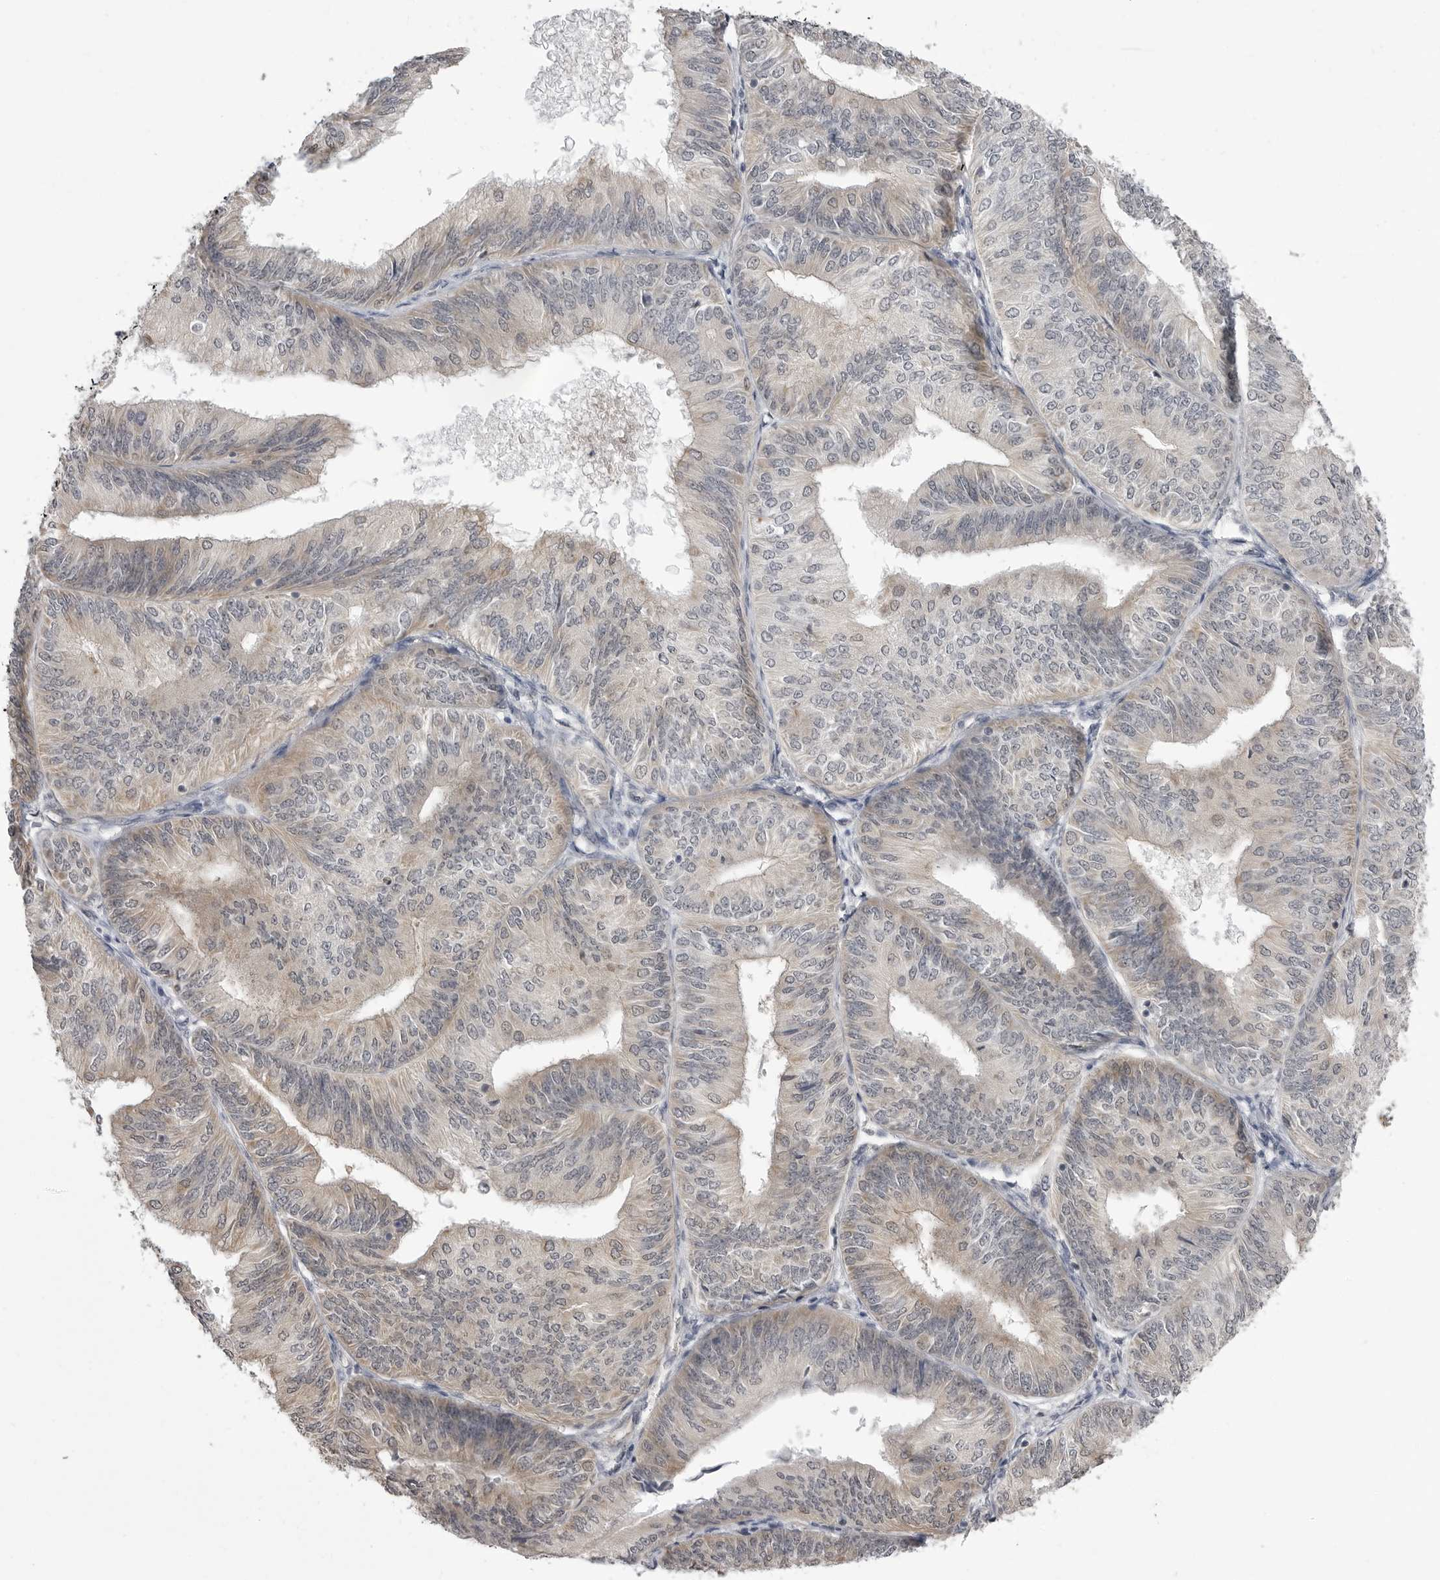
{"staining": {"intensity": "weak", "quantity": "<25%", "location": "cytoplasmic/membranous"}, "tissue": "endometrial cancer", "cell_type": "Tumor cells", "image_type": "cancer", "snomed": [{"axis": "morphology", "description": "Adenocarcinoma, NOS"}, {"axis": "topography", "description": "Endometrium"}], "caption": "The image reveals no significant positivity in tumor cells of endometrial adenocarcinoma.", "gene": "FH", "patient": {"sex": "female", "age": 58}}